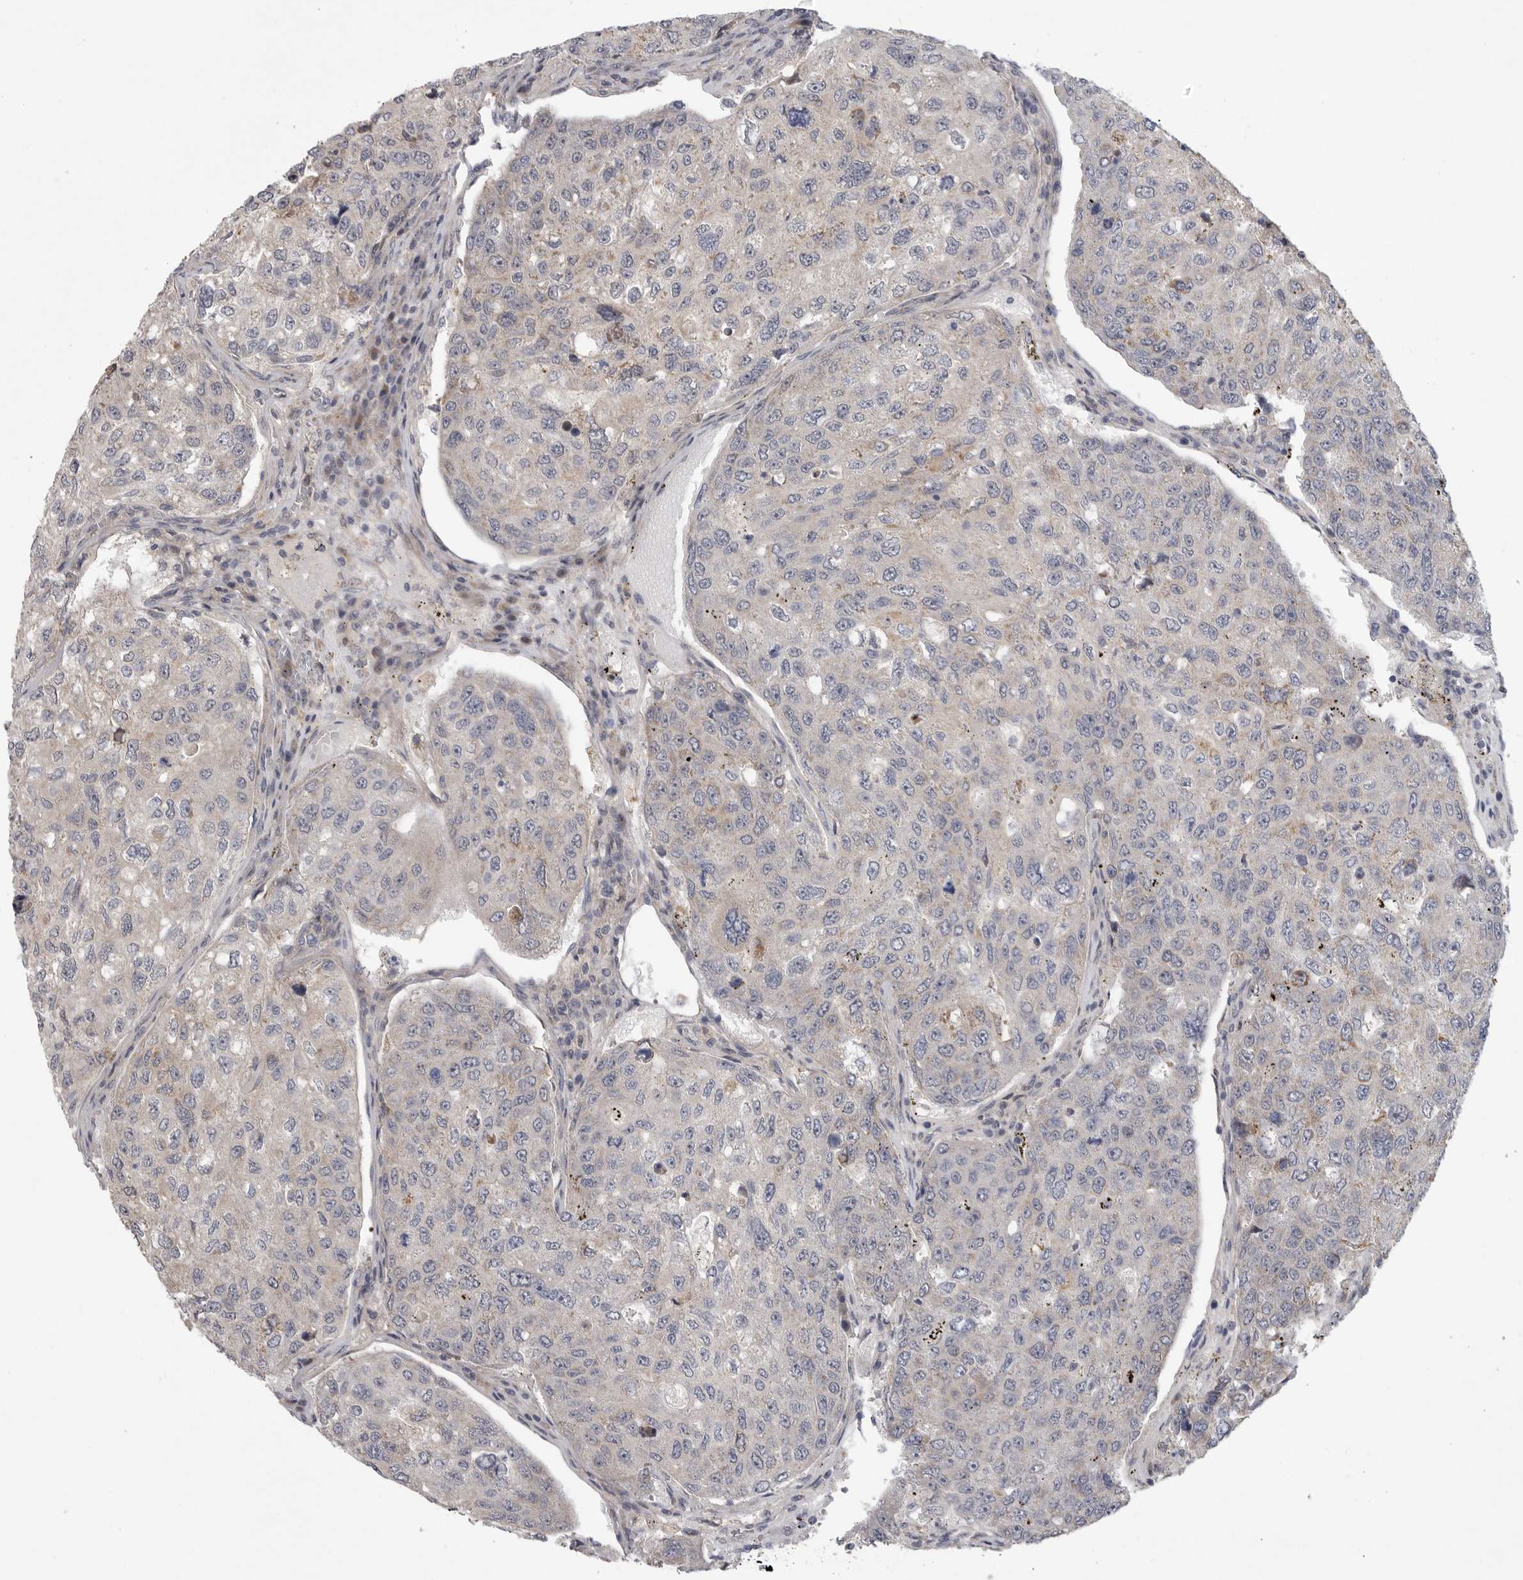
{"staining": {"intensity": "negative", "quantity": "none", "location": "none"}, "tissue": "urothelial cancer", "cell_type": "Tumor cells", "image_type": "cancer", "snomed": [{"axis": "morphology", "description": "Urothelial carcinoma, High grade"}, {"axis": "topography", "description": "Lymph node"}, {"axis": "topography", "description": "Urinary bladder"}], "caption": "Human urothelial carcinoma (high-grade) stained for a protein using immunohistochemistry displays no expression in tumor cells.", "gene": "FBXO43", "patient": {"sex": "male", "age": 51}}